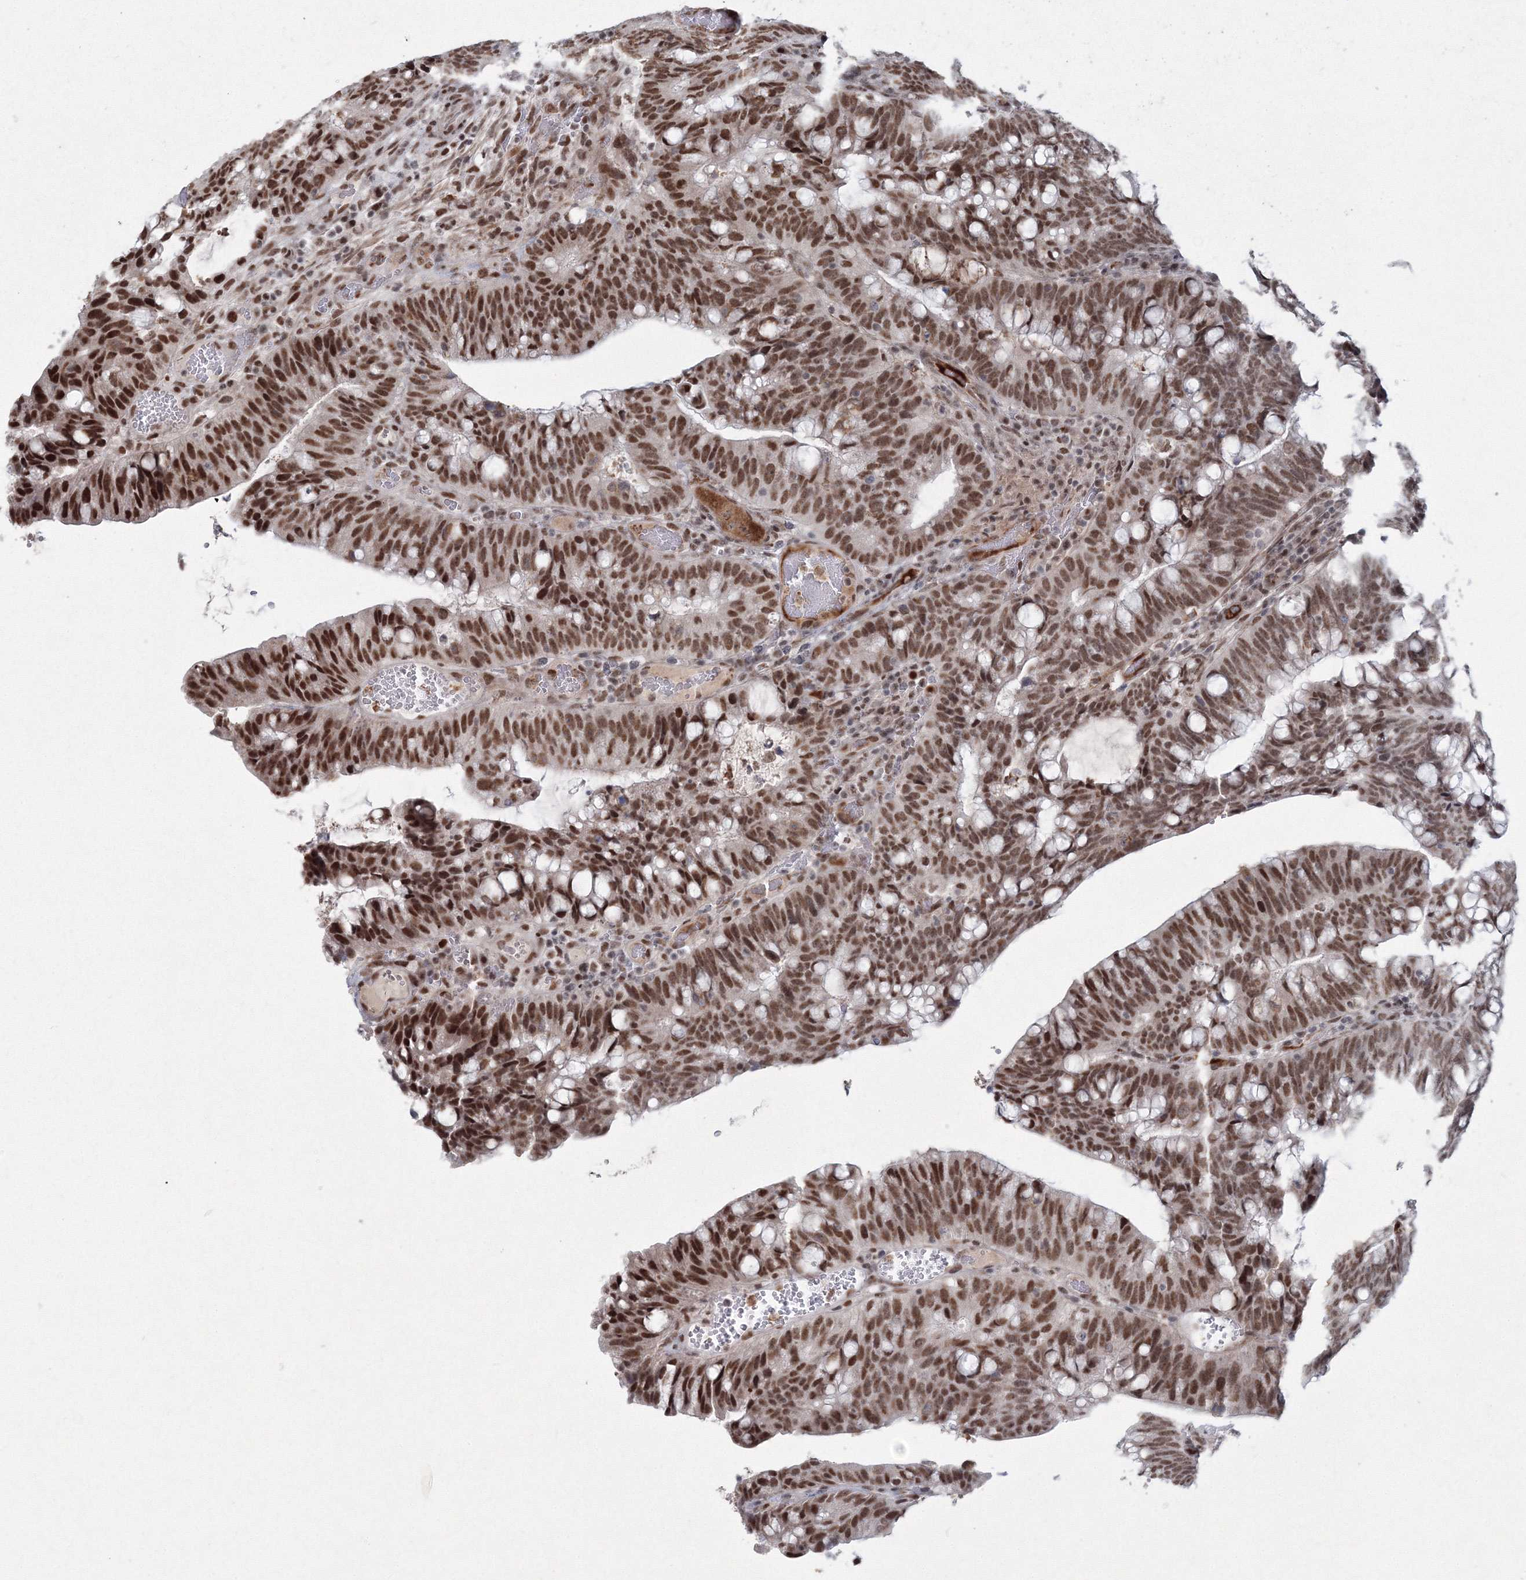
{"staining": {"intensity": "strong", "quantity": ">75%", "location": "nuclear"}, "tissue": "colorectal cancer", "cell_type": "Tumor cells", "image_type": "cancer", "snomed": [{"axis": "morphology", "description": "Adenocarcinoma, NOS"}, {"axis": "topography", "description": "Colon"}], "caption": "Strong nuclear positivity is identified in approximately >75% of tumor cells in colorectal adenocarcinoma.", "gene": "C3orf33", "patient": {"sex": "female", "age": 66}}